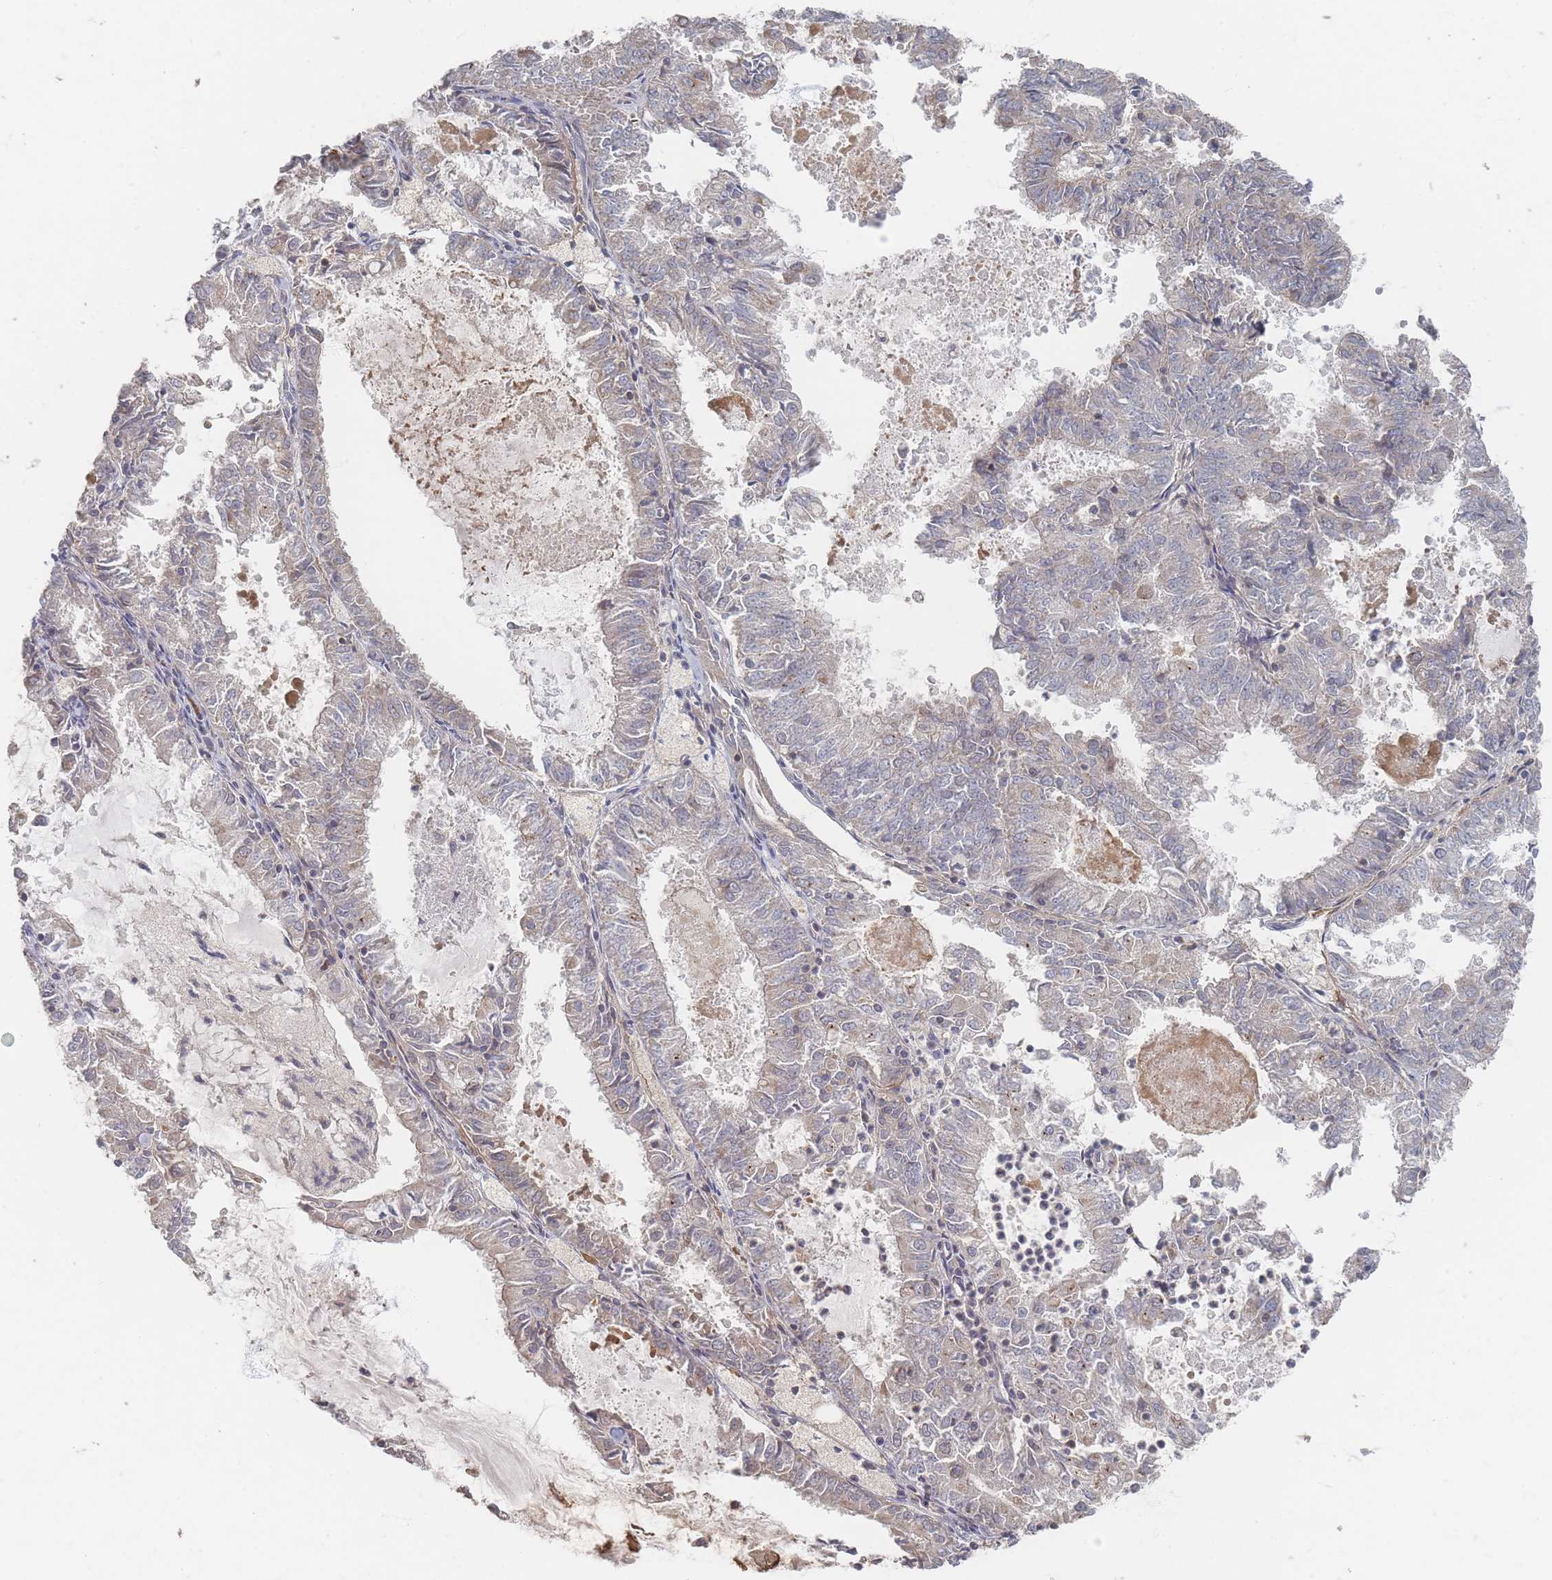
{"staining": {"intensity": "negative", "quantity": "none", "location": "none"}, "tissue": "endometrial cancer", "cell_type": "Tumor cells", "image_type": "cancer", "snomed": [{"axis": "morphology", "description": "Adenocarcinoma, NOS"}, {"axis": "topography", "description": "Endometrium"}], "caption": "Immunohistochemistry of endometrial cancer shows no expression in tumor cells.", "gene": "GLE1", "patient": {"sex": "female", "age": 57}}